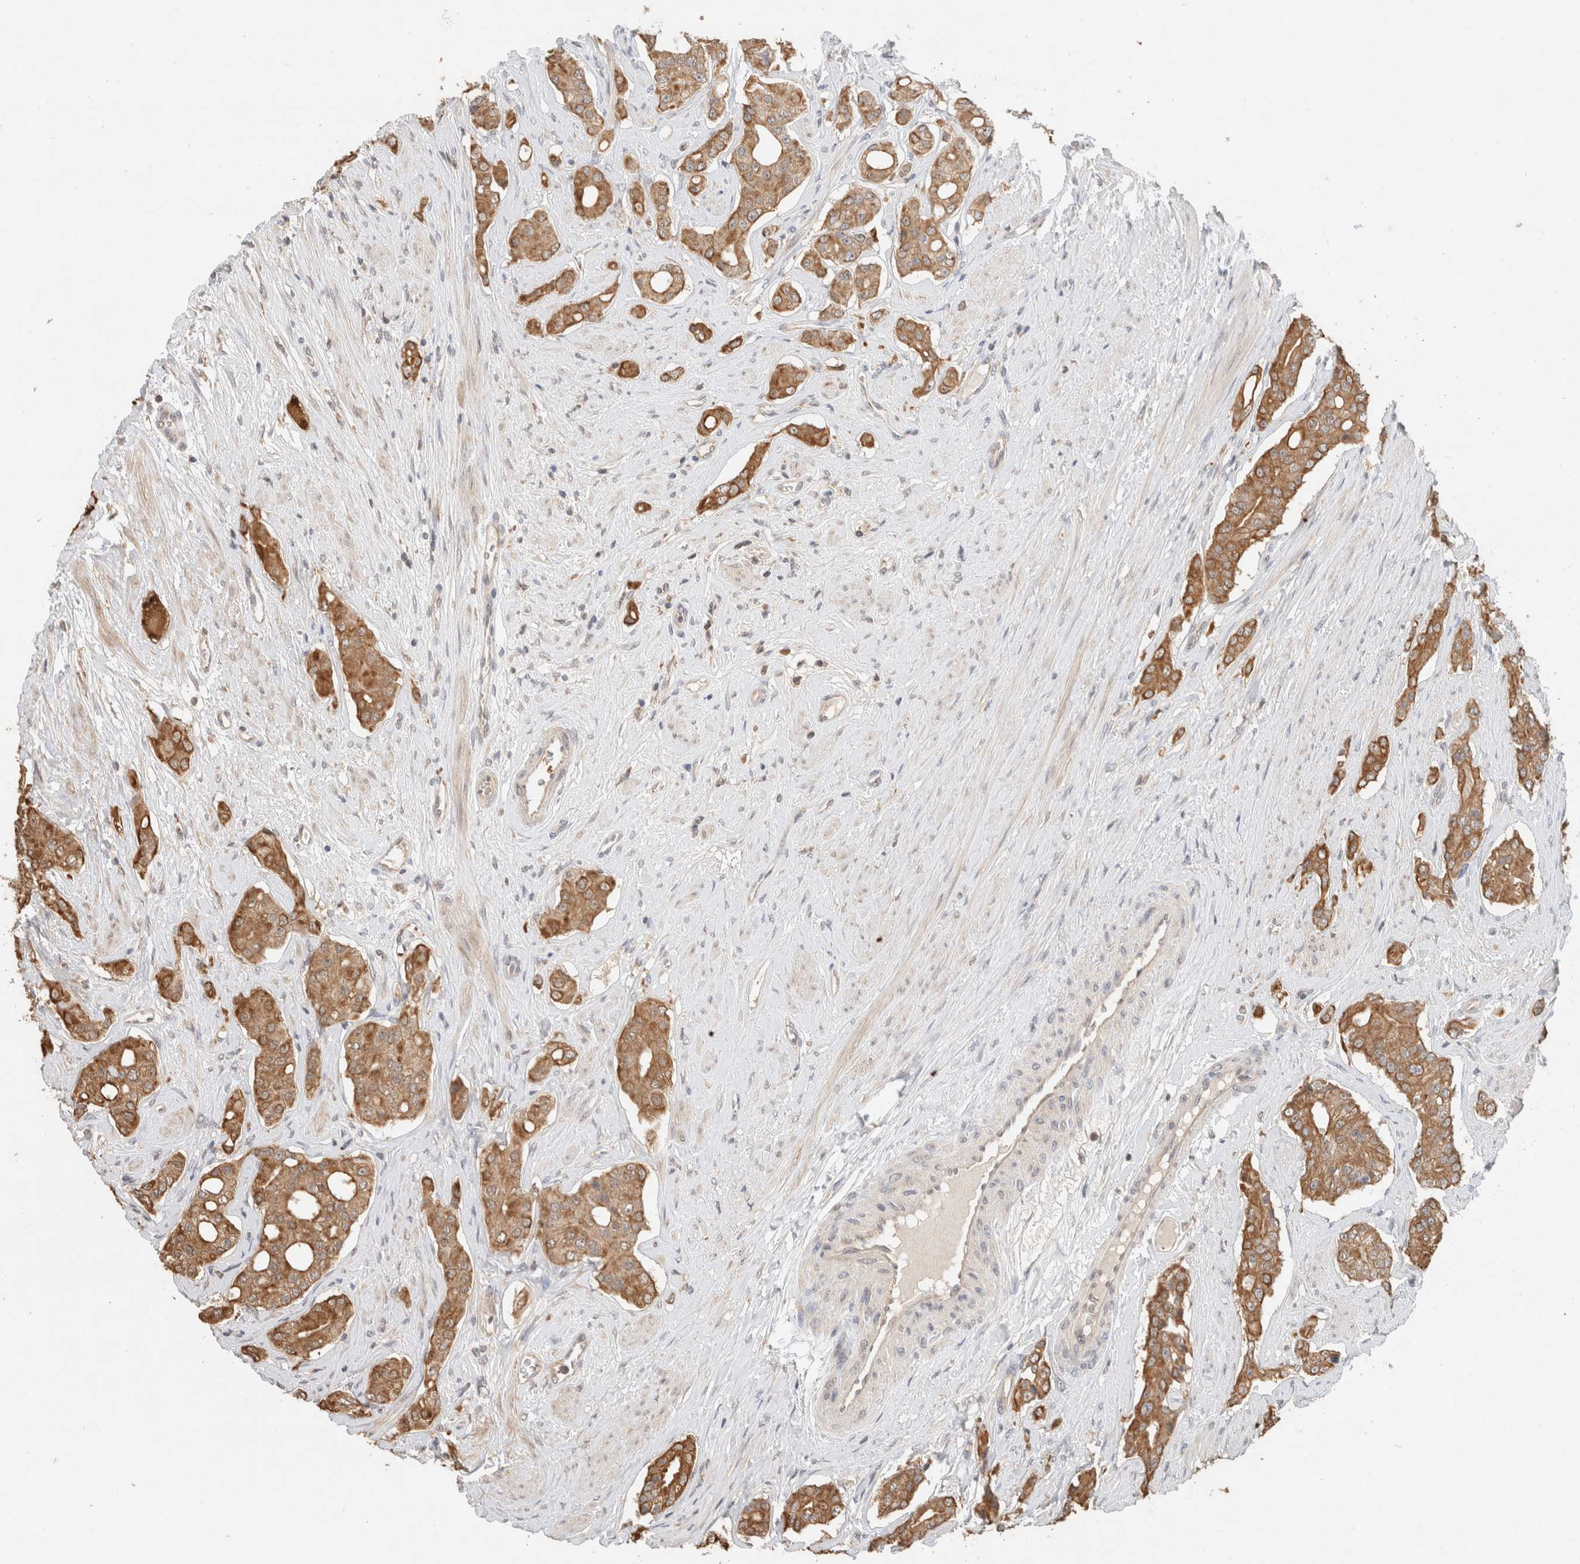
{"staining": {"intensity": "moderate", "quantity": ">75%", "location": "cytoplasmic/membranous"}, "tissue": "prostate cancer", "cell_type": "Tumor cells", "image_type": "cancer", "snomed": [{"axis": "morphology", "description": "Adenocarcinoma, High grade"}, {"axis": "topography", "description": "Prostate"}], "caption": "The micrograph displays a brown stain indicating the presence of a protein in the cytoplasmic/membranous of tumor cells in adenocarcinoma (high-grade) (prostate).", "gene": "CA13", "patient": {"sex": "male", "age": 71}}